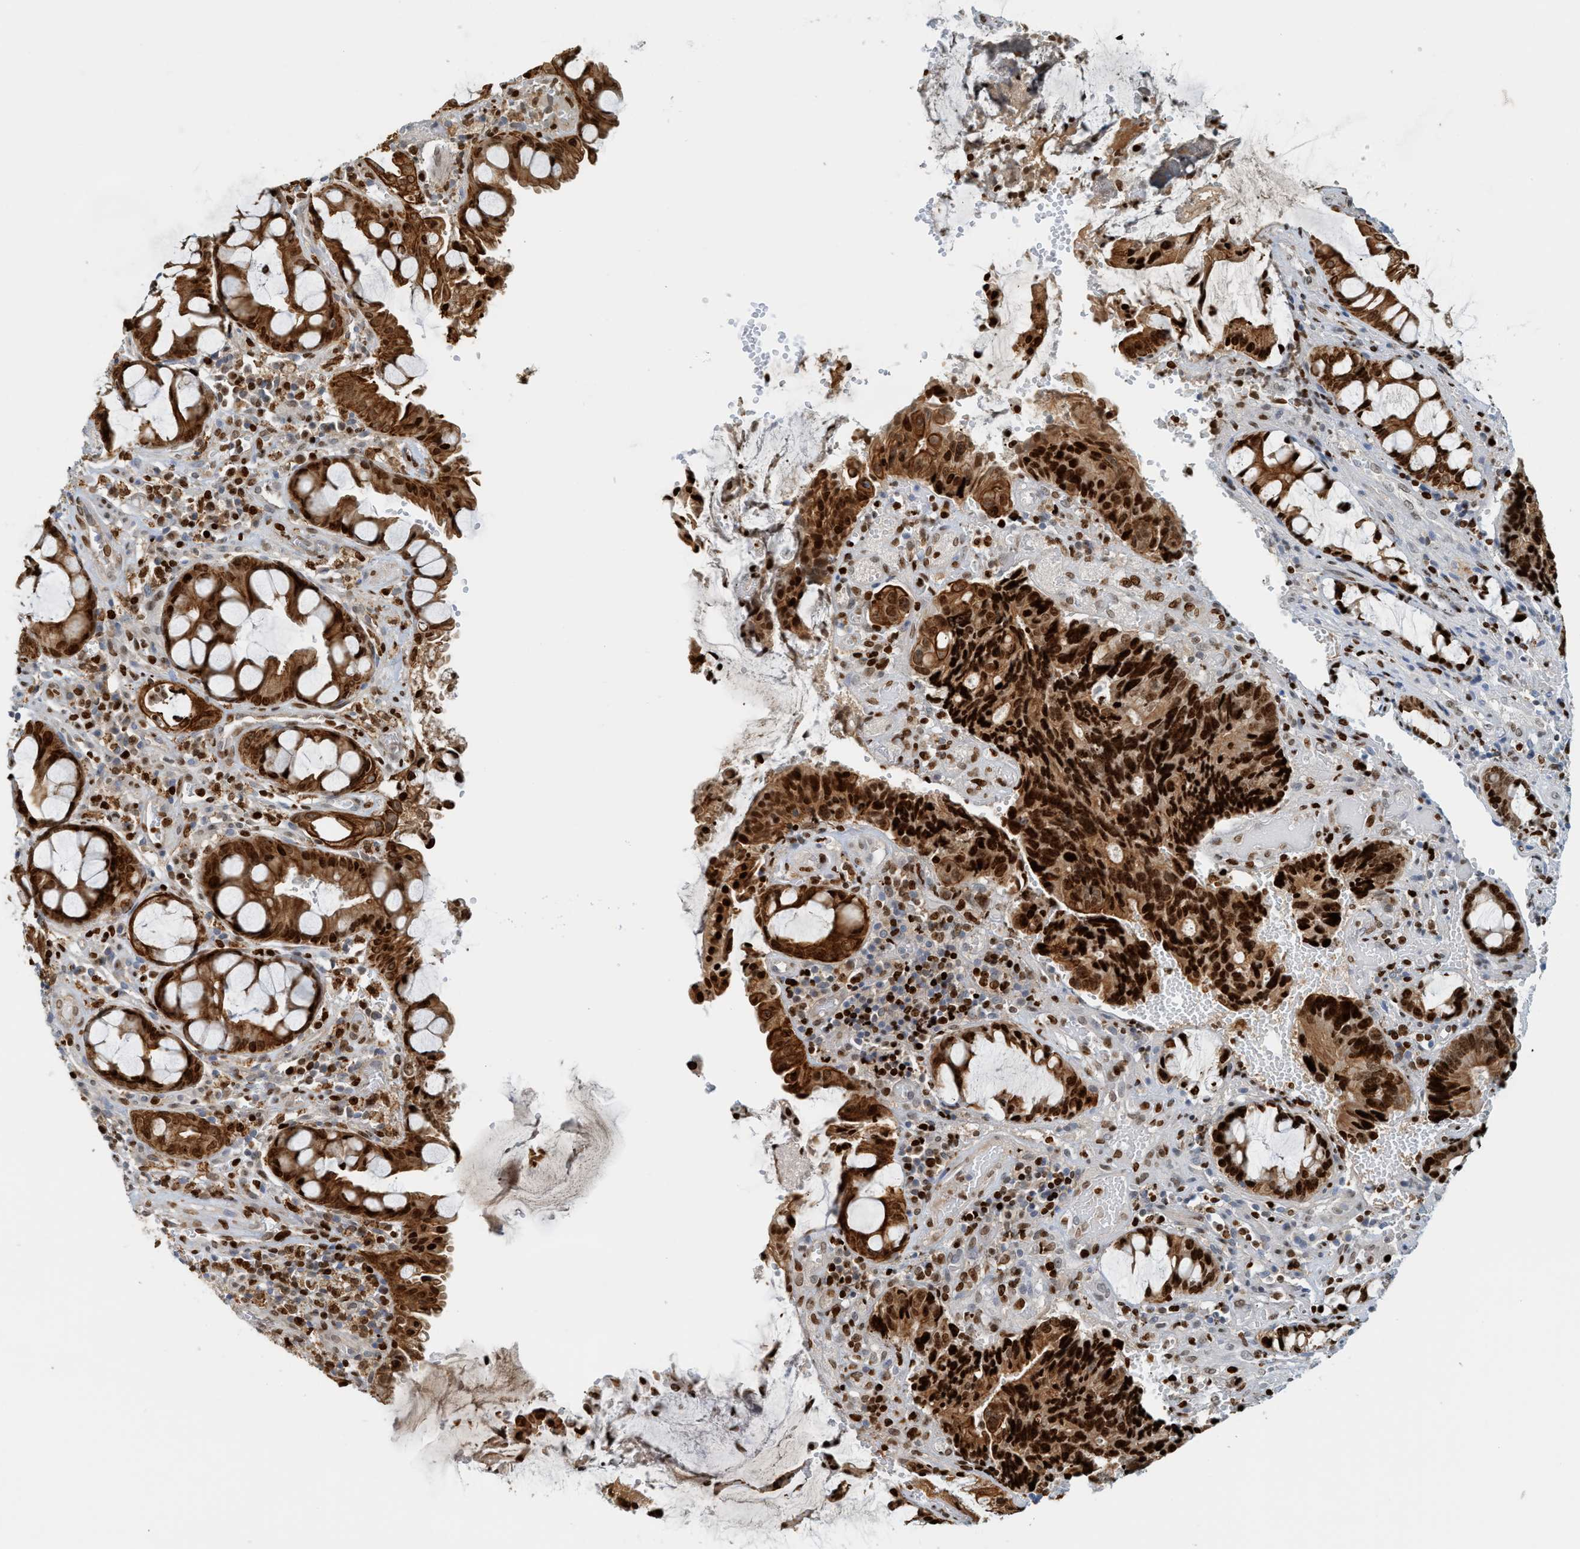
{"staining": {"intensity": "strong", "quantity": ">75%", "location": "cytoplasmic/membranous,nuclear"}, "tissue": "colorectal cancer", "cell_type": "Tumor cells", "image_type": "cancer", "snomed": [{"axis": "morphology", "description": "Adenocarcinoma, NOS"}, {"axis": "topography", "description": "Colon"}], "caption": "Immunohistochemistry (DAB (3,3'-diaminobenzidine)) staining of colorectal cancer displays strong cytoplasmic/membranous and nuclear protein staining in approximately >75% of tumor cells. Nuclei are stained in blue.", "gene": "SH3D19", "patient": {"sex": "female", "age": 57}}